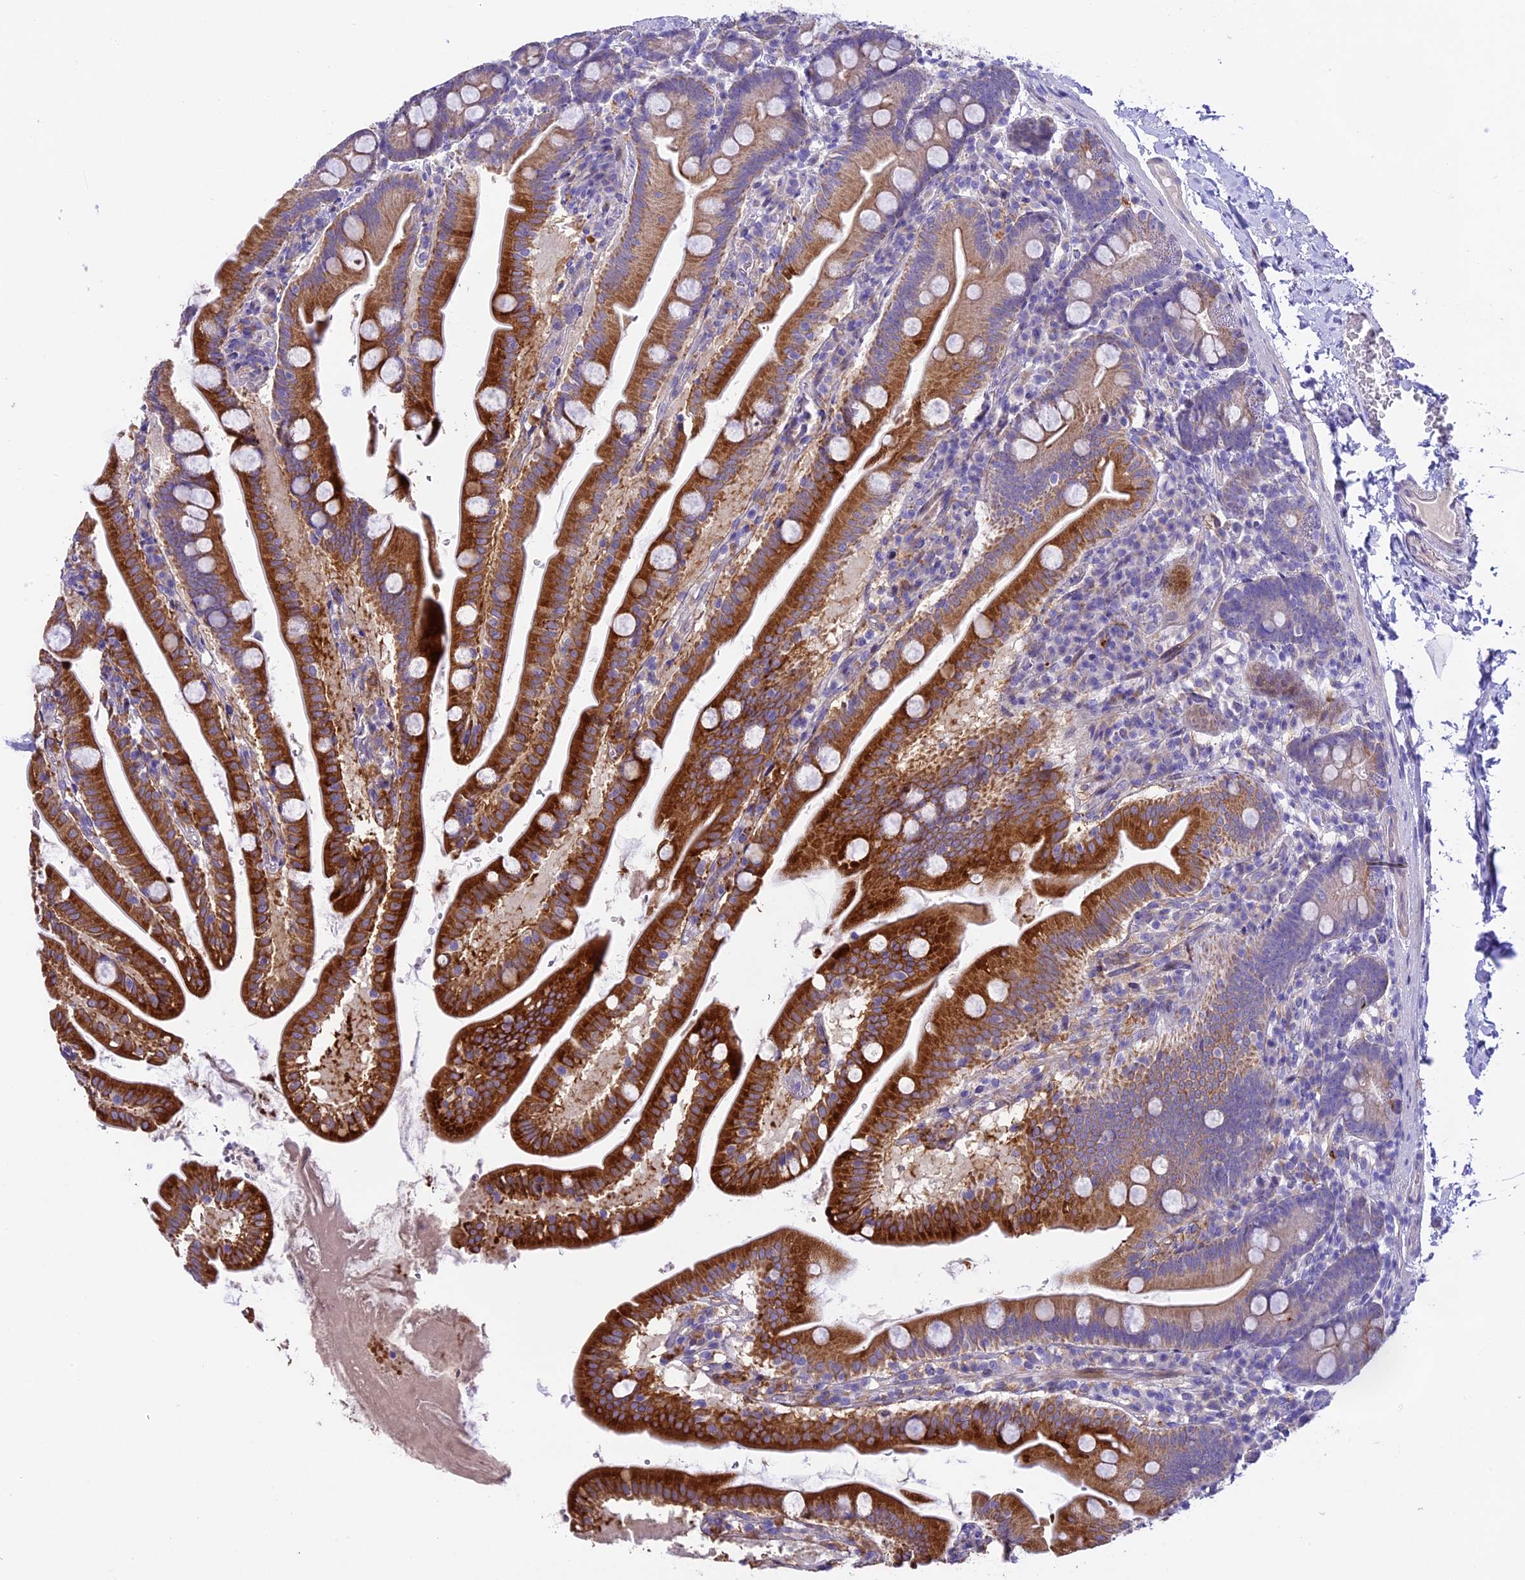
{"staining": {"intensity": "strong", "quantity": "25%-75%", "location": "cytoplasmic/membranous"}, "tissue": "small intestine", "cell_type": "Glandular cells", "image_type": "normal", "snomed": [{"axis": "morphology", "description": "Normal tissue, NOS"}, {"axis": "topography", "description": "Small intestine"}], "caption": "DAB immunohistochemical staining of normal human small intestine shows strong cytoplasmic/membranous protein expression in about 25%-75% of glandular cells.", "gene": "NOD2", "patient": {"sex": "female", "age": 68}}